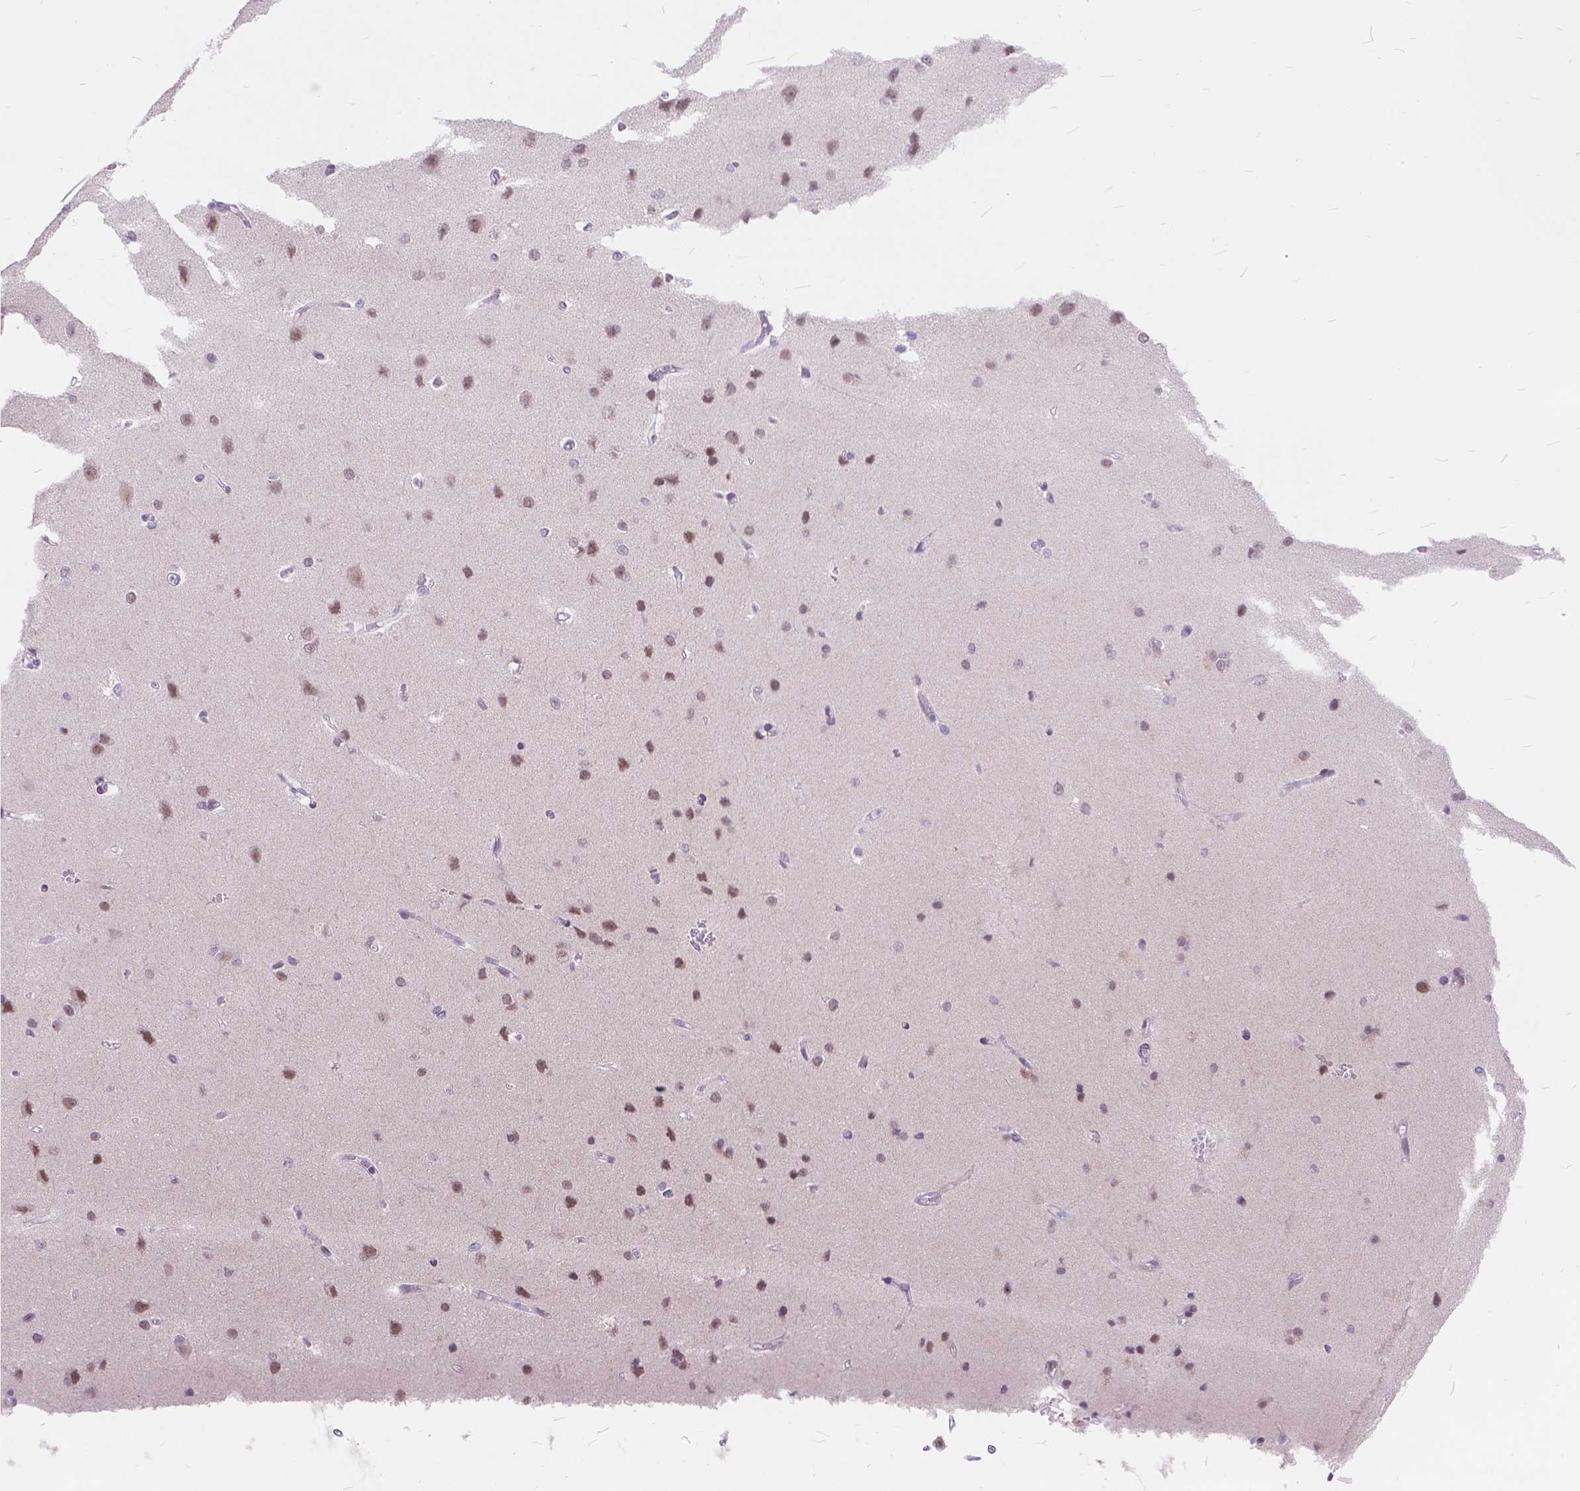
{"staining": {"intensity": "negative", "quantity": "none", "location": "none"}, "tissue": "cerebral cortex", "cell_type": "Endothelial cells", "image_type": "normal", "snomed": [{"axis": "morphology", "description": "Normal tissue, NOS"}, {"axis": "topography", "description": "Cerebral cortex"}], "caption": "High magnification brightfield microscopy of normal cerebral cortex stained with DAB (3,3'-diaminobenzidine) (brown) and counterstained with hematoxylin (blue): endothelial cells show no significant staining. (DAB (3,3'-diaminobenzidine) immunohistochemistry (IHC) with hematoxylin counter stain).", "gene": "FAM53A", "patient": {"sex": "male", "age": 37}}